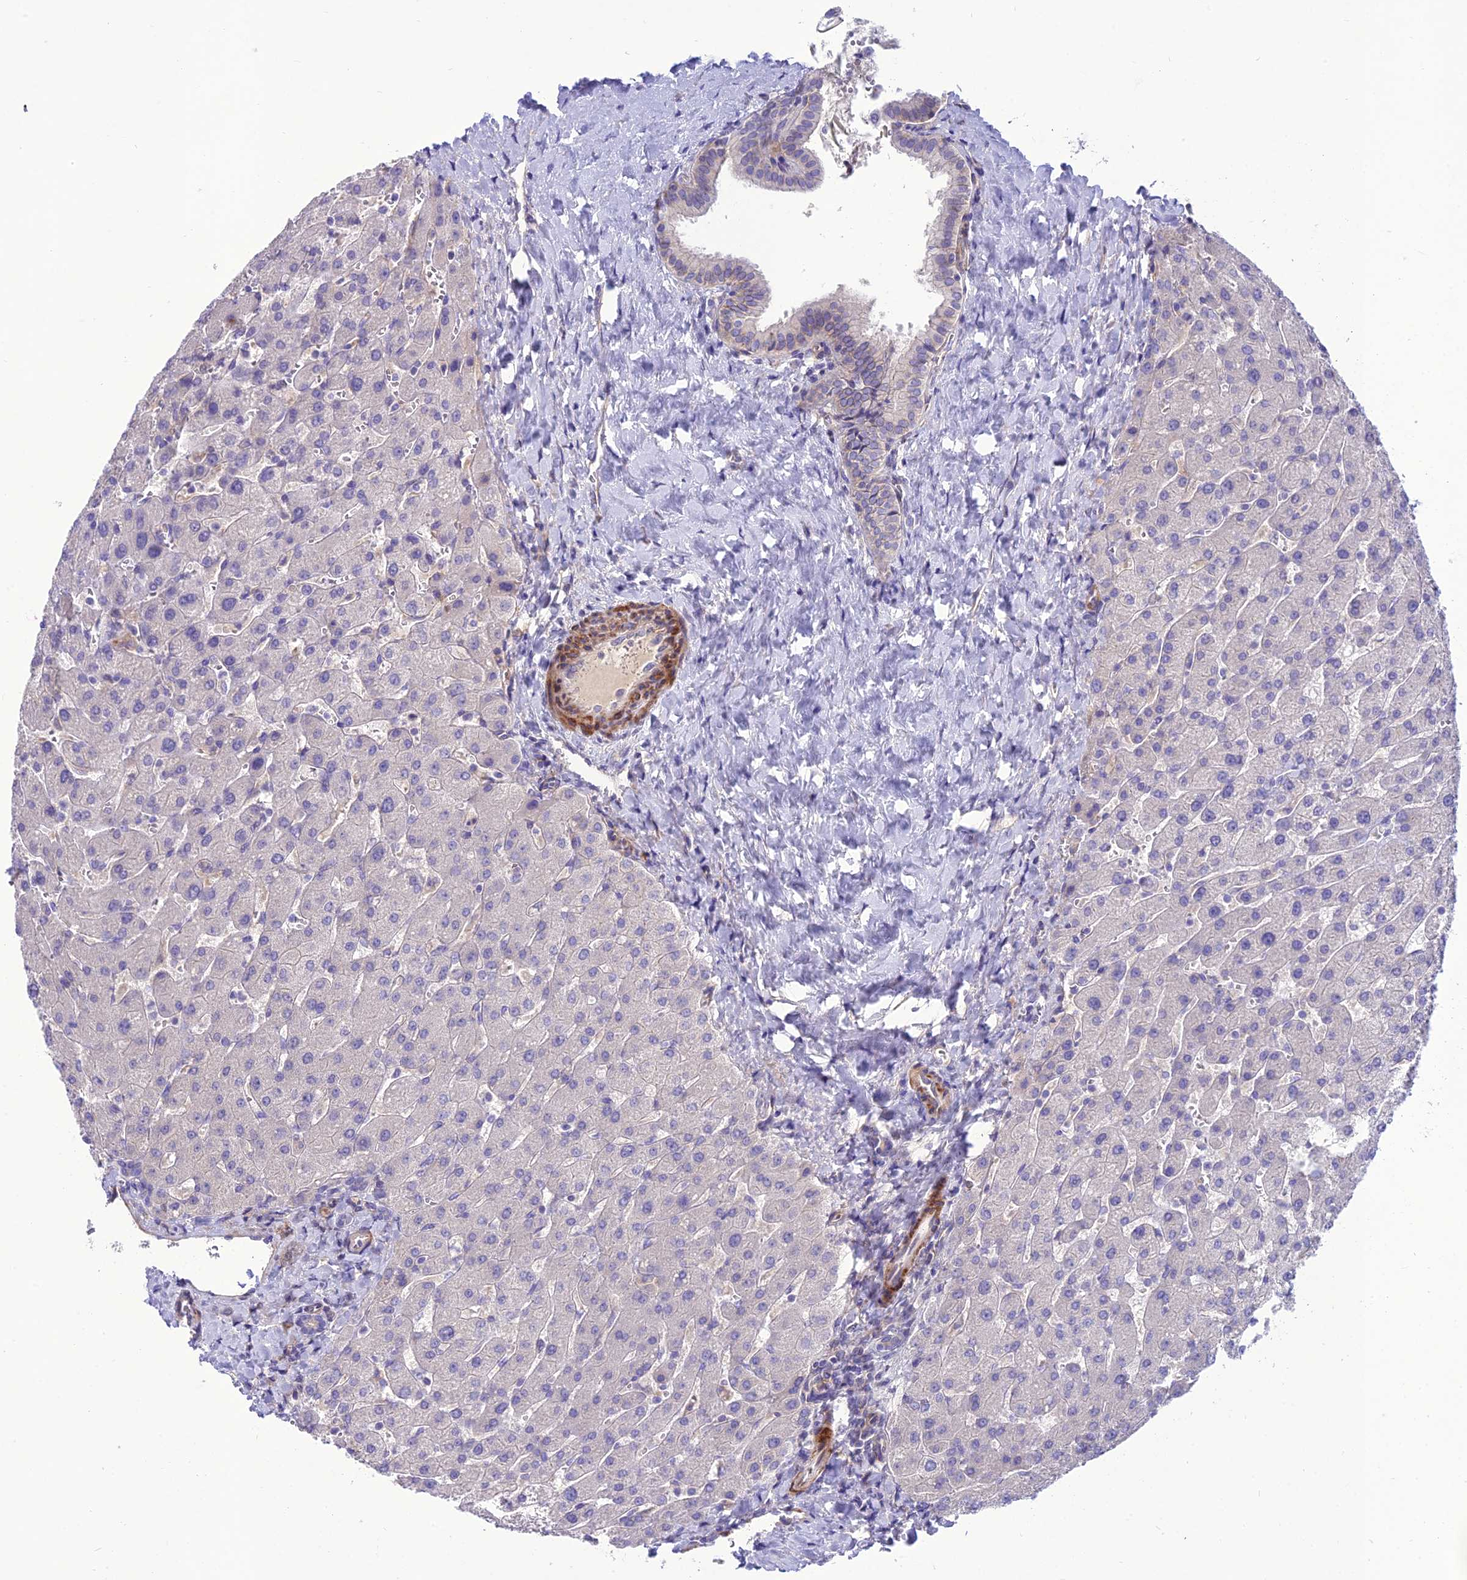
{"staining": {"intensity": "negative", "quantity": "none", "location": "none"}, "tissue": "liver", "cell_type": "Cholangiocytes", "image_type": "normal", "snomed": [{"axis": "morphology", "description": "Normal tissue, NOS"}, {"axis": "topography", "description": "Liver"}], "caption": "Immunohistochemistry image of unremarkable liver: liver stained with DAB demonstrates no significant protein staining in cholangiocytes. The staining was performed using DAB (3,3'-diaminobenzidine) to visualize the protein expression in brown, while the nuclei were stained in blue with hematoxylin (Magnification: 20x).", "gene": "TEKT3", "patient": {"sex": "male", "age": 55}}